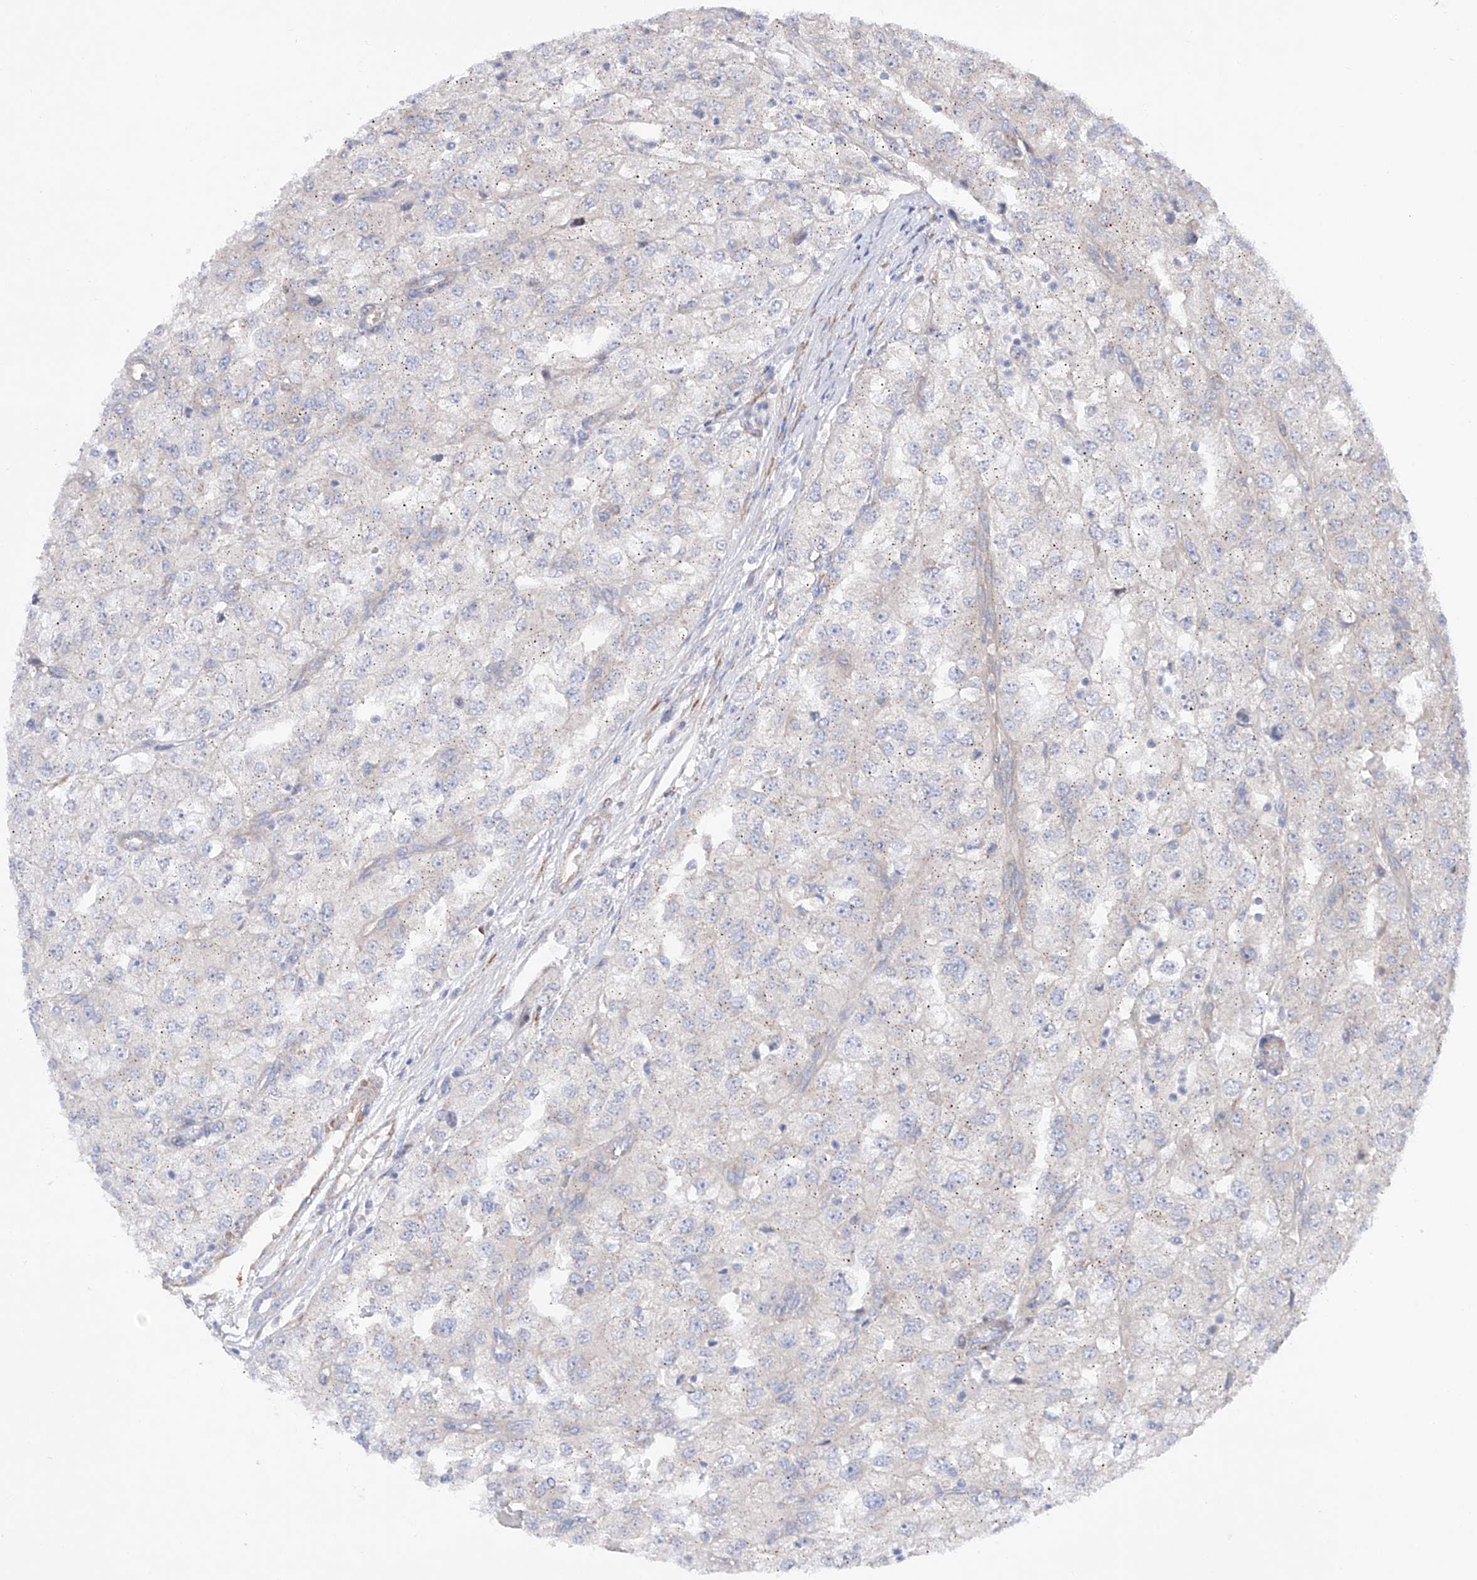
{"staining": {"intensity": "negative", "quantity": "none", "location": "none"}, "tissue": "renal cancer", "cell_type": "Tumor cells", "image_type": "cancer", "snomed": [{"axis": "morphology", "description": "Adenocarcinoma, NOS"}, {"axis": "topography", "description": "Kidney"}], "caption": "Renal adenocarcinoma stained for a protein using IHC exhibits no staining tumor cells.", "gene": "LCA5", "patient": {"sex": "female", "age": 54}}